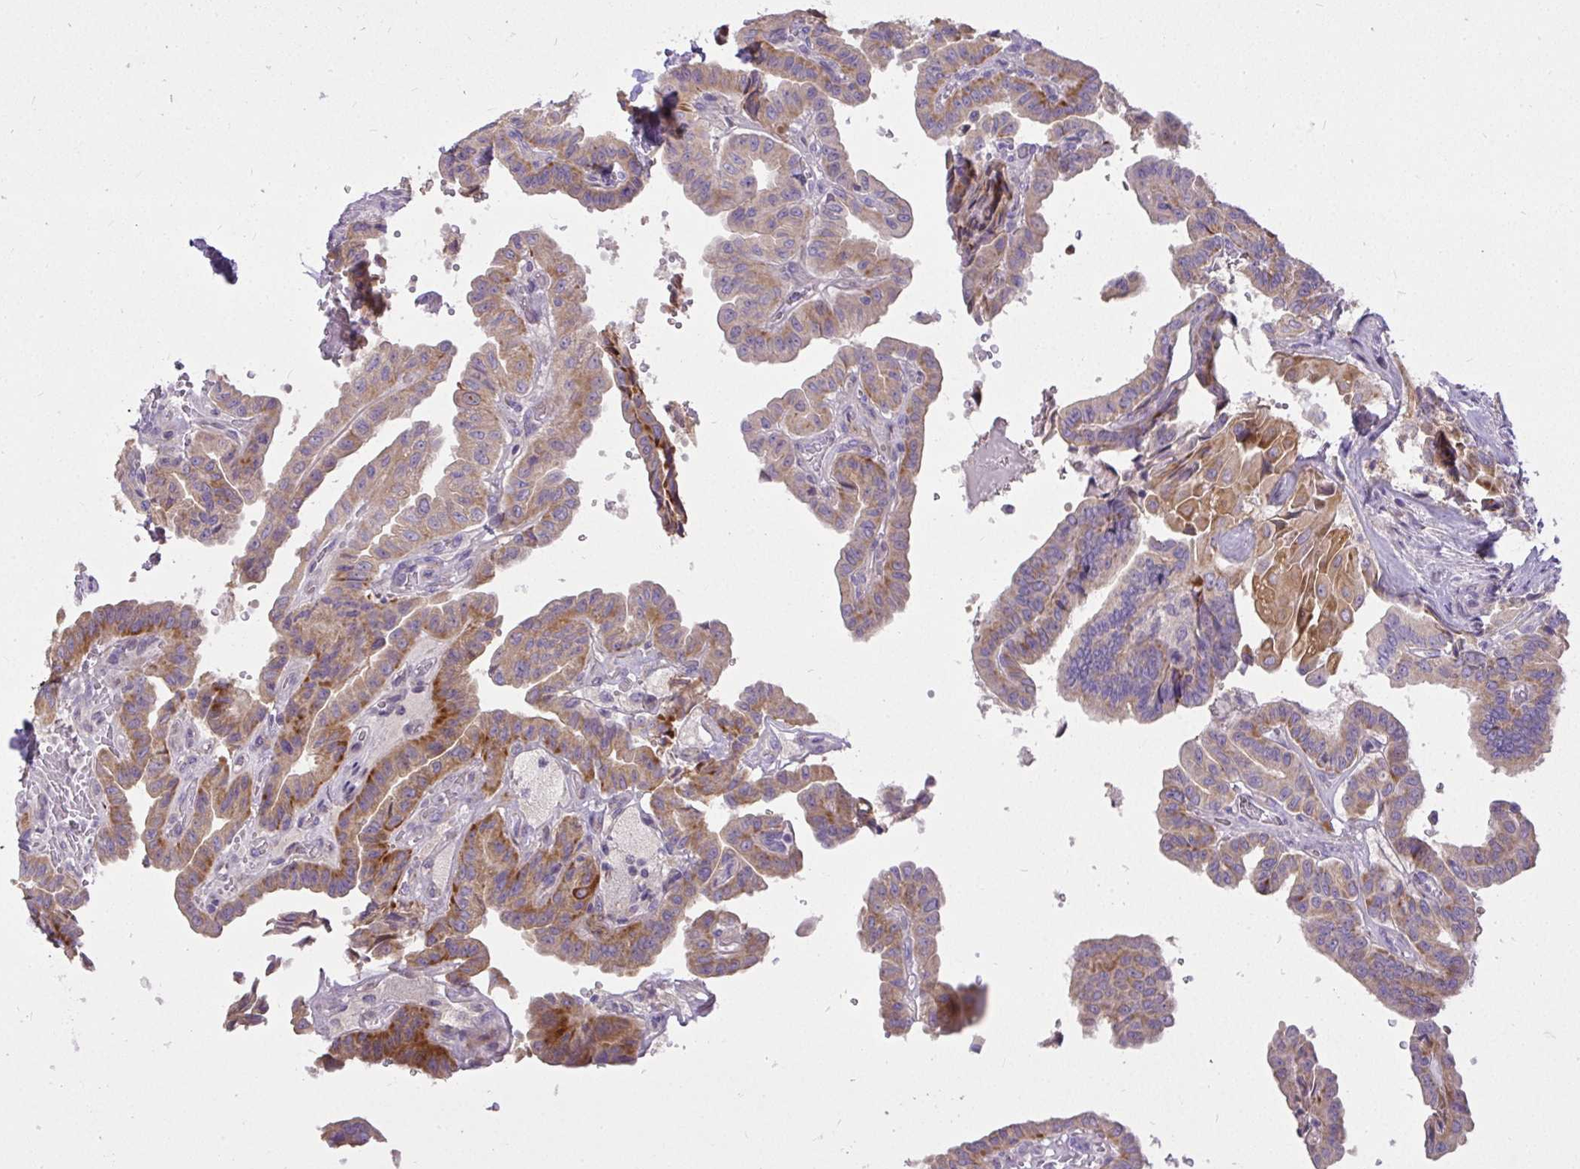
{"staining": {"intensity": "moderate", "quantity": ">75%", "location": "cytoplasmic/membranous"}, "tissue": "thyroid cancer", "cell_type": "Tumor cells", "image_type": "cancer", "snomed": [{"axis": "morphology", "description": "Papillary adenocarcinoma, NOS"}, {"axis": "topography", "description": "Thyroid gland"}], "caption": "Immunohistochemistry staining of papillary adenocarcinoma (thyroid), which demonstrates medium levels of moderate cytoplasmic/membranous positivity in approximately >75% of tumor cells indicating moderate cytoplasmic/membranous protein staining. The staining was performed using DAB (brown) for protein detection and nuclei were counterstained in hematoxylin (blue).", "gene": "STRIP1", "patient": {"sex": "male", "age": 87}}